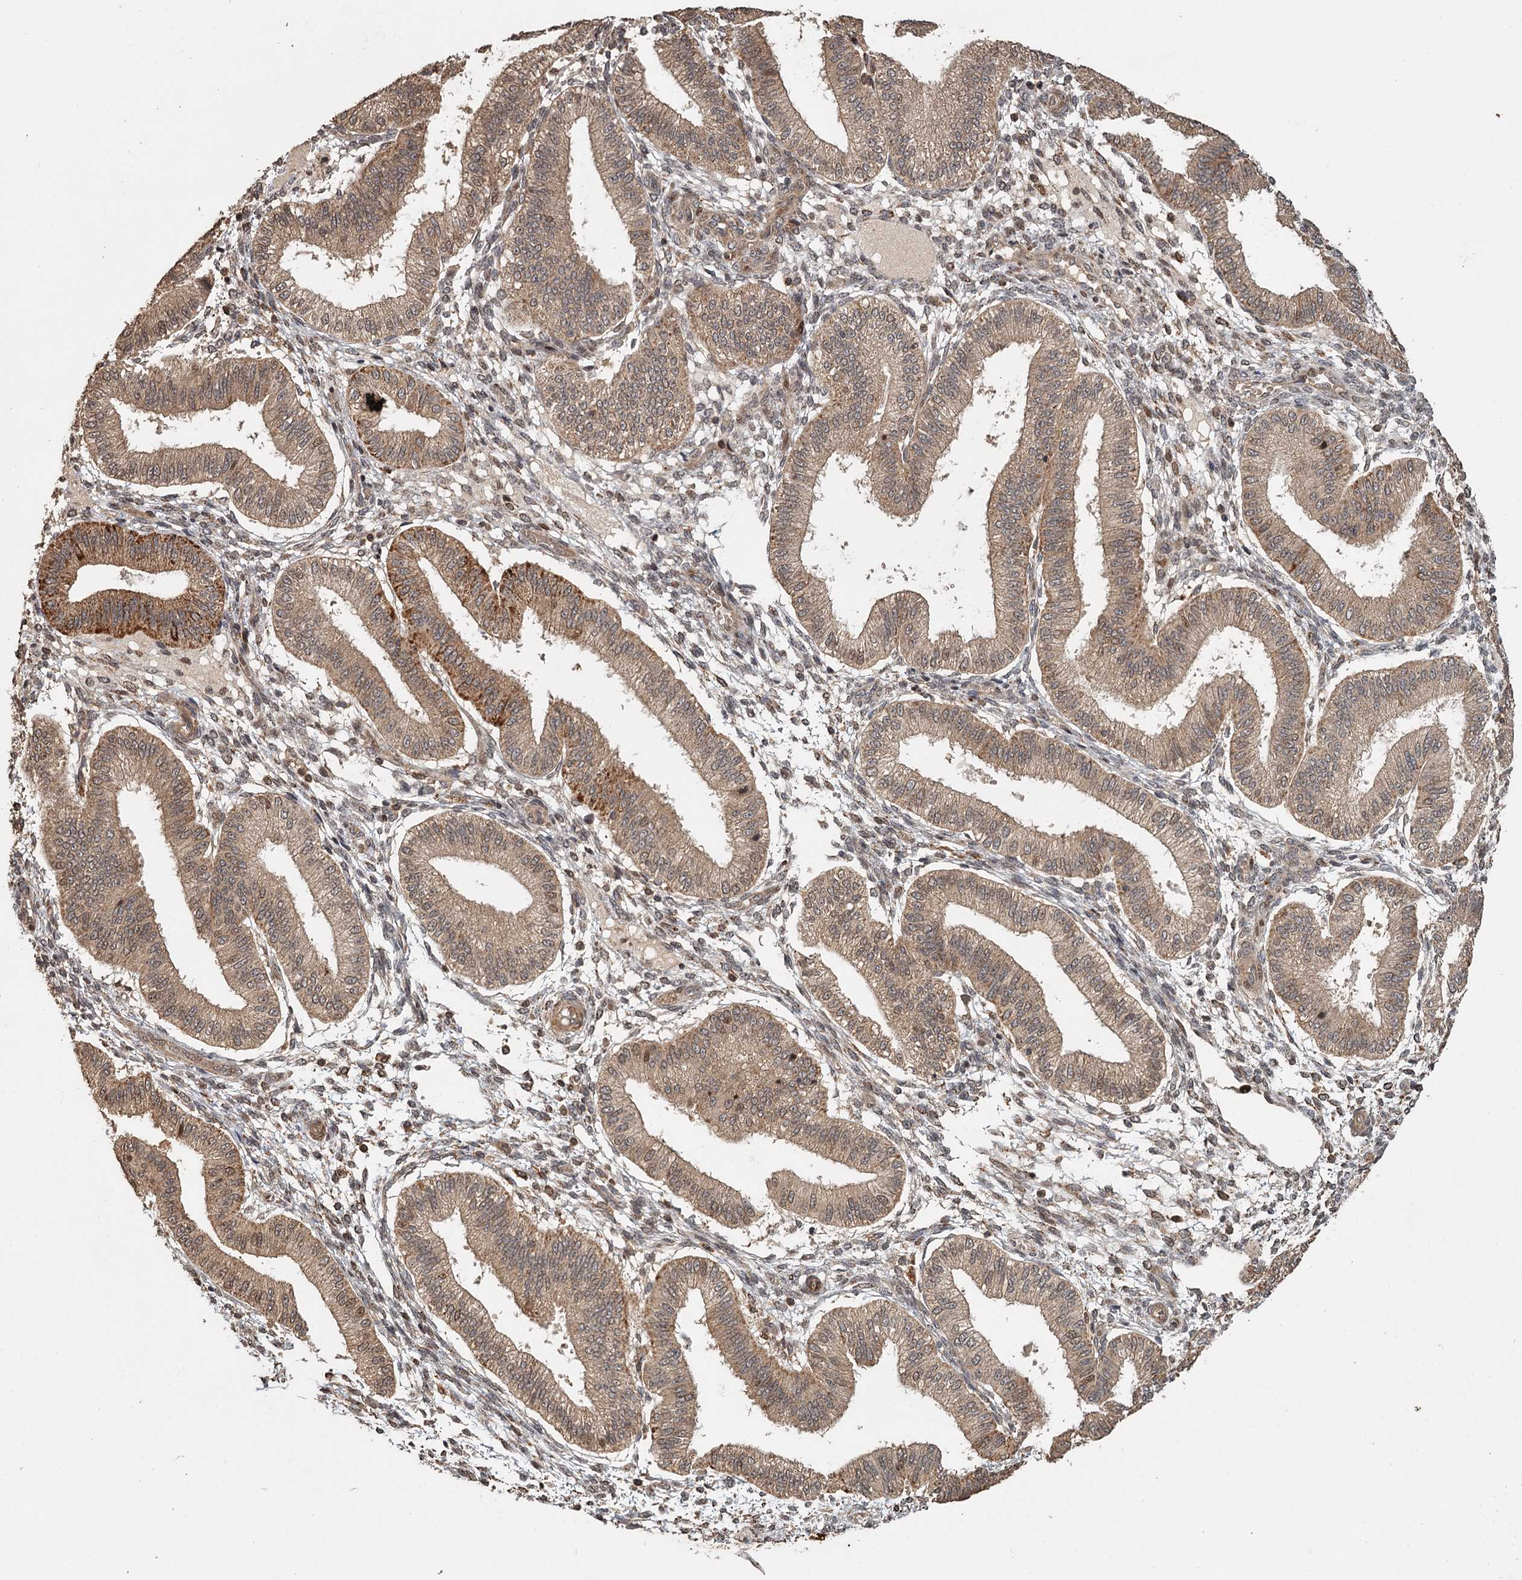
{"staining": {"intensity": "moderate", "quantity": "25%-75%", "location": "cytoplasmic/membranous"}, "tissue": "endometrium", "cell_type": "Cells in endometrial stroma", "image_type": "normal", "snomed": [{"axis": "morphology", "description": "Normal tissue, NOS"}, {"axis": "topography", "description": "Endometrium"}], "caption": "A medium amount of moderate cytoplasmic/membranous expression is seen in approximately 25%-75% of cells in endometrial stroma in normal endometrium. (Stains: DAB (3,3'-diaminobenzidine) in brown, nuclei in blue, Microscopy: brightfield microscopy at high magnification).", "gene": "FAXC", "patient": {"sex": "female", "age": 39}}